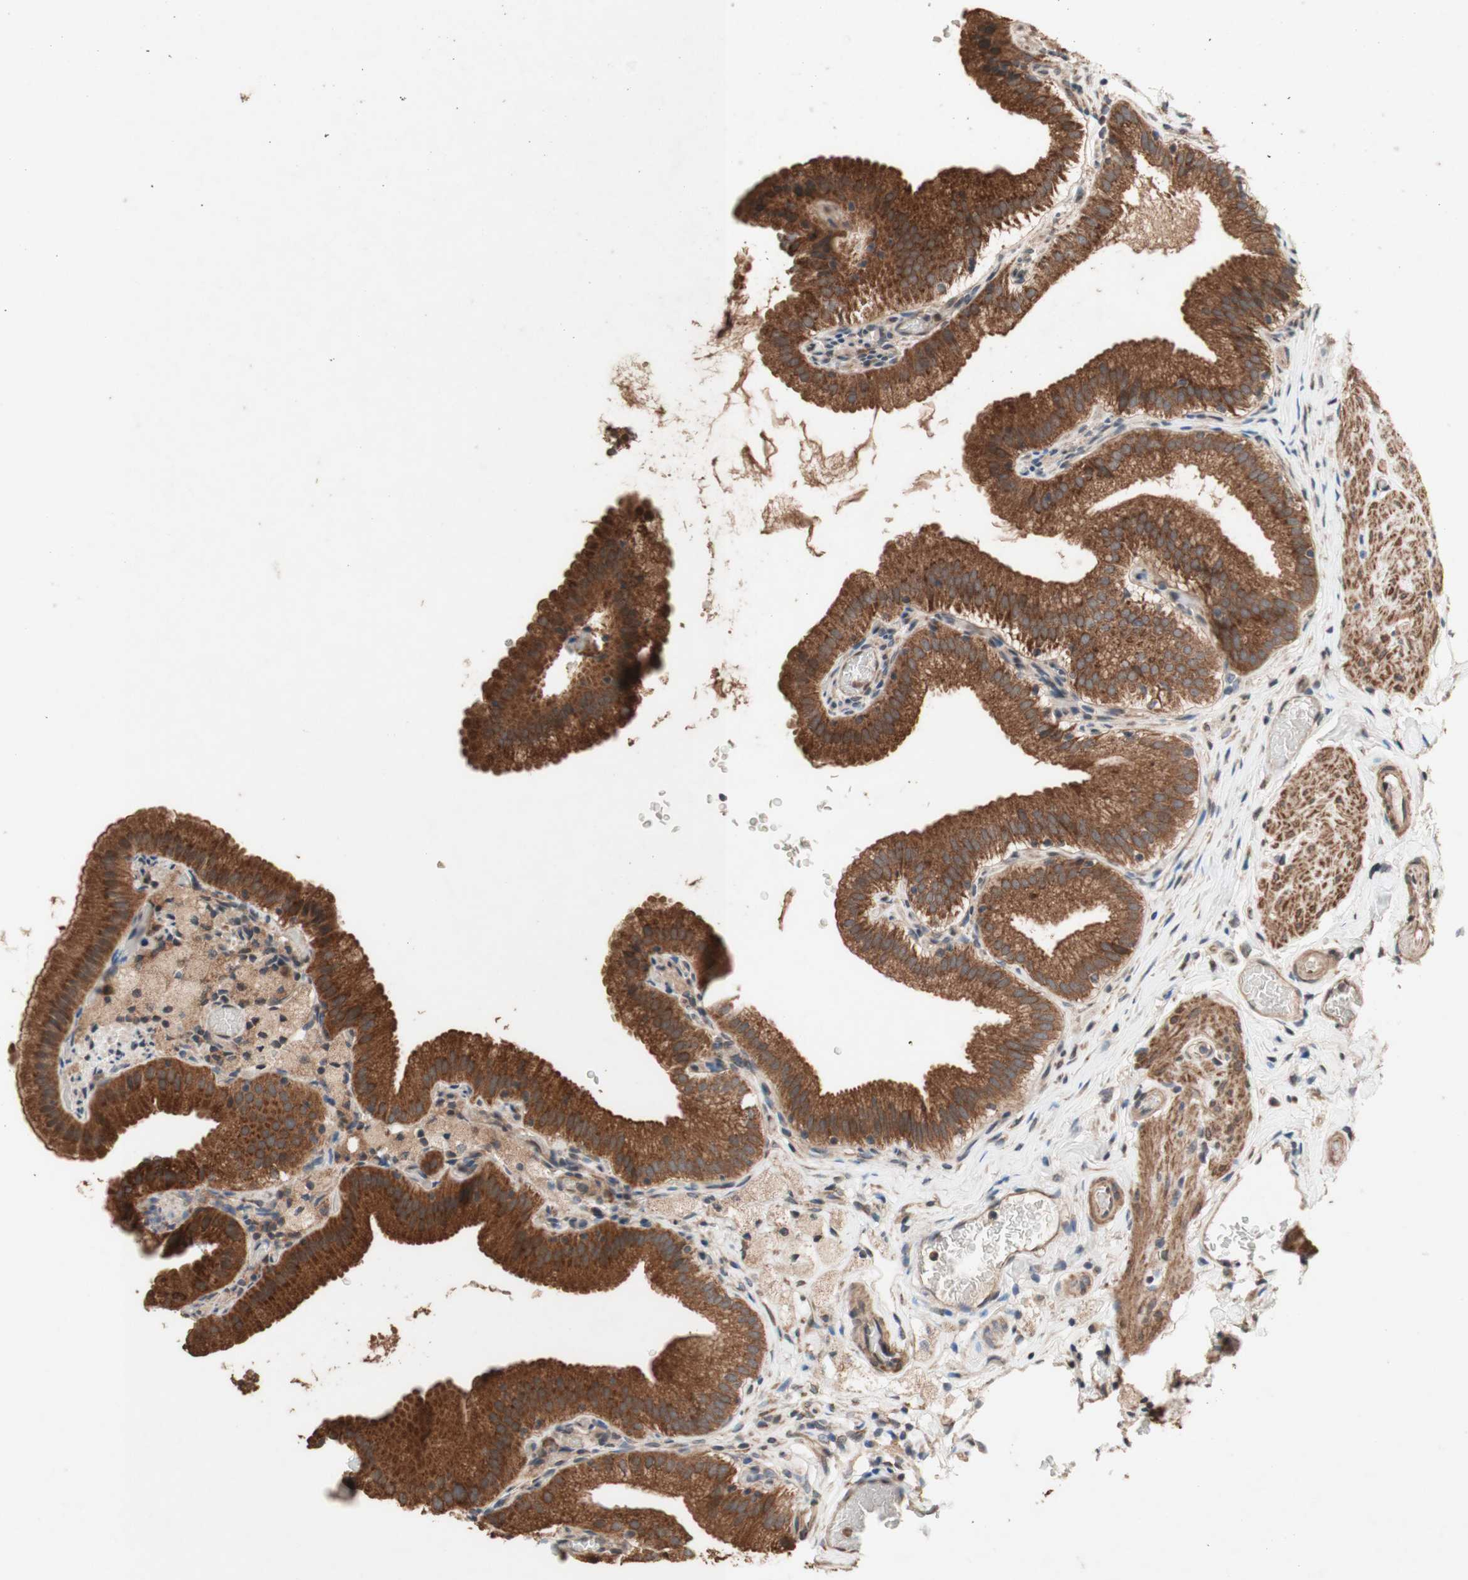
{"staining": {"intensity": "strong", "quantity": ">75%", "location": "cytoplasmic/membranous"}, "tissue": "gallbladder", "cell_type": "Glandular cells", "image_type": "normal", "snomed": [{"axis": "morphology", "description": "Normal tissue, NOS"}, {"axis": "topography", "description": "Gallbladder"}], "caption": "DAB (3,3'-diaminobenzidine) immunohistochemical staining of normal gallbladder reveals strong cytoplasmic/membranous protein expression in about >75% of glandular cells. The staining was performed using DAB to visualize the protein expression in brown, while the nuclei were stained in blue with hematoxylin (Magnification: 20x).", "gene": "DDOST", "patient": {"sex": "male", "age": 54}}